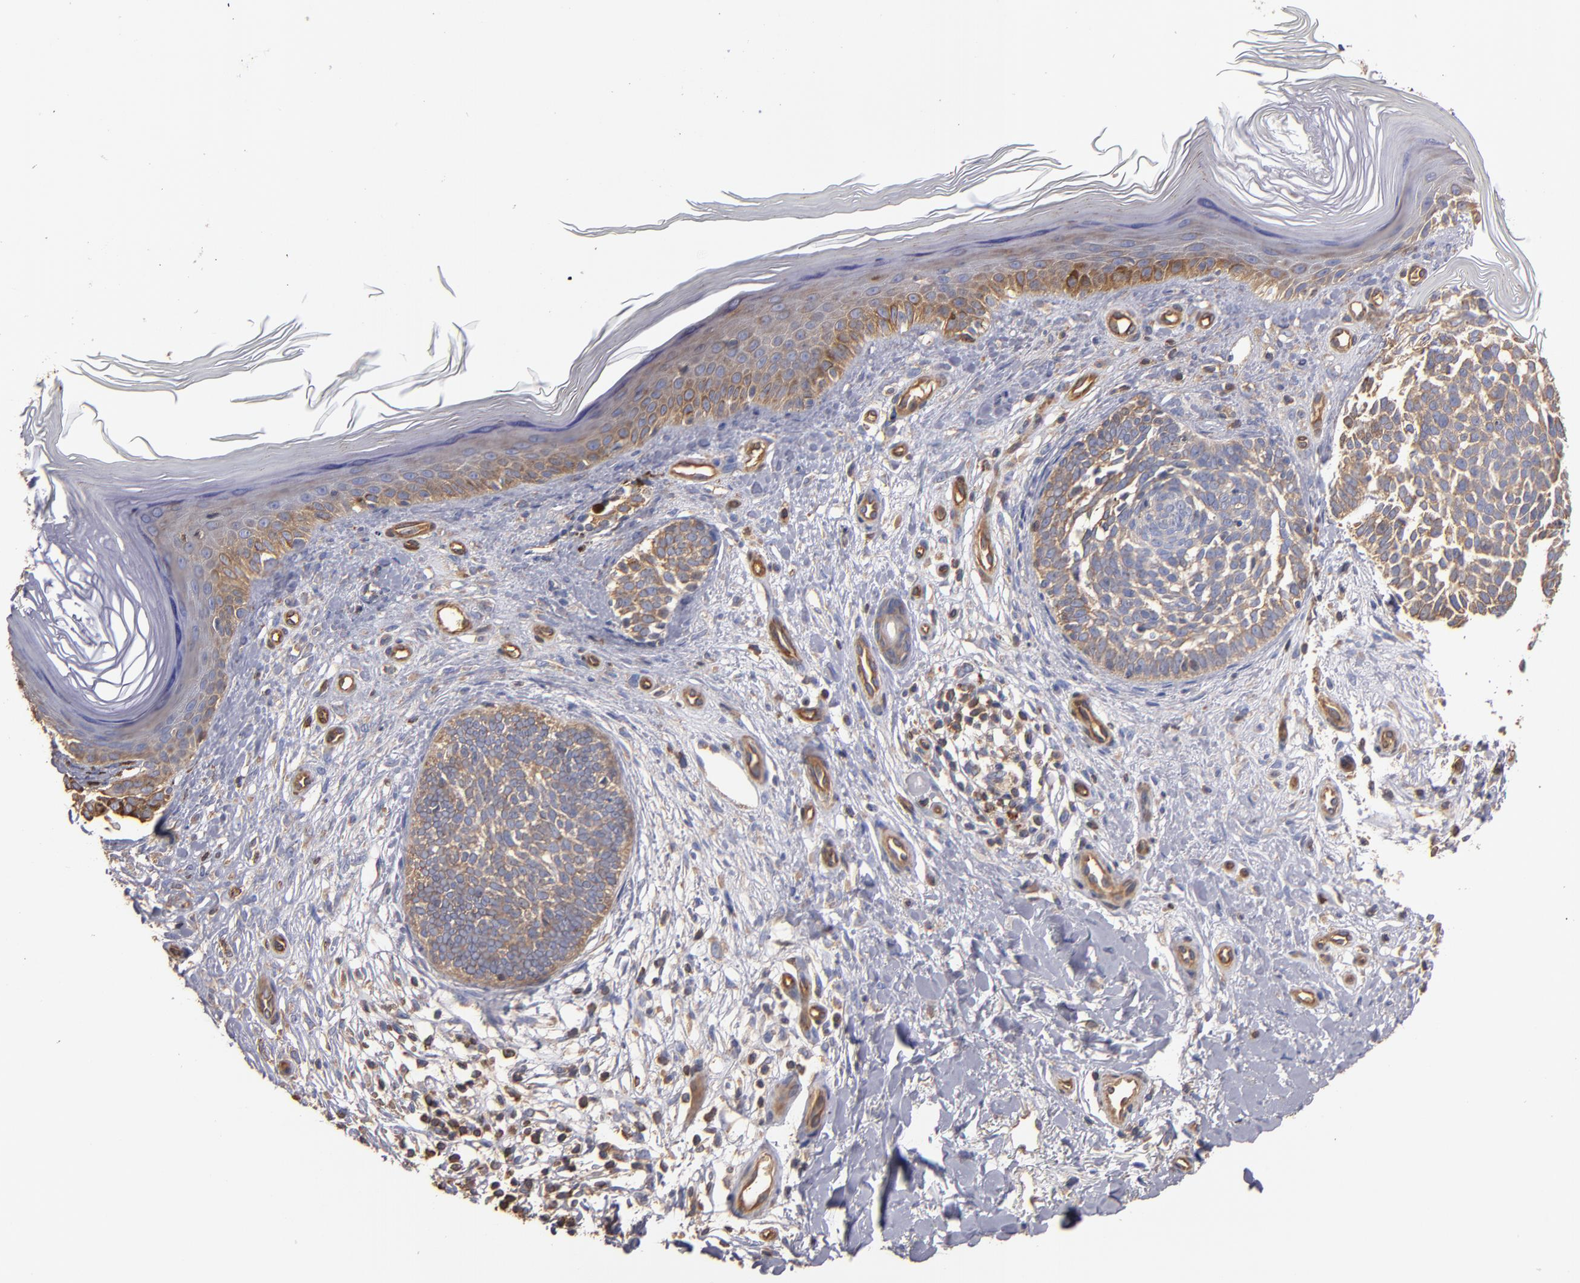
{"staining": {"intensity": "weak", "quantity": "25%-75%", "location": "cytoplasmic/membranous"}, "tissue": "skin cancer", "cell_type": "Tumor cells", "image_type": "cancer", "snomed": [{"axis": "morphology", "description": "Normal tissue, NOS"}, {"axis": "morphology", "description": "Basal cell carcinoma"}, {"axis": "topography", "description": "Skin"}], "caption": "The immunohistochemical stain labels weak cytoplasmic/membranous expression in tumor cells of skin cancer (basal cell carcinoma) tissue. Immunohistochemistry stains the protein in brown and the nuclei are stained blue.", "gene": "ESYT2", "patient": {"sex": "female", "age": 58}}